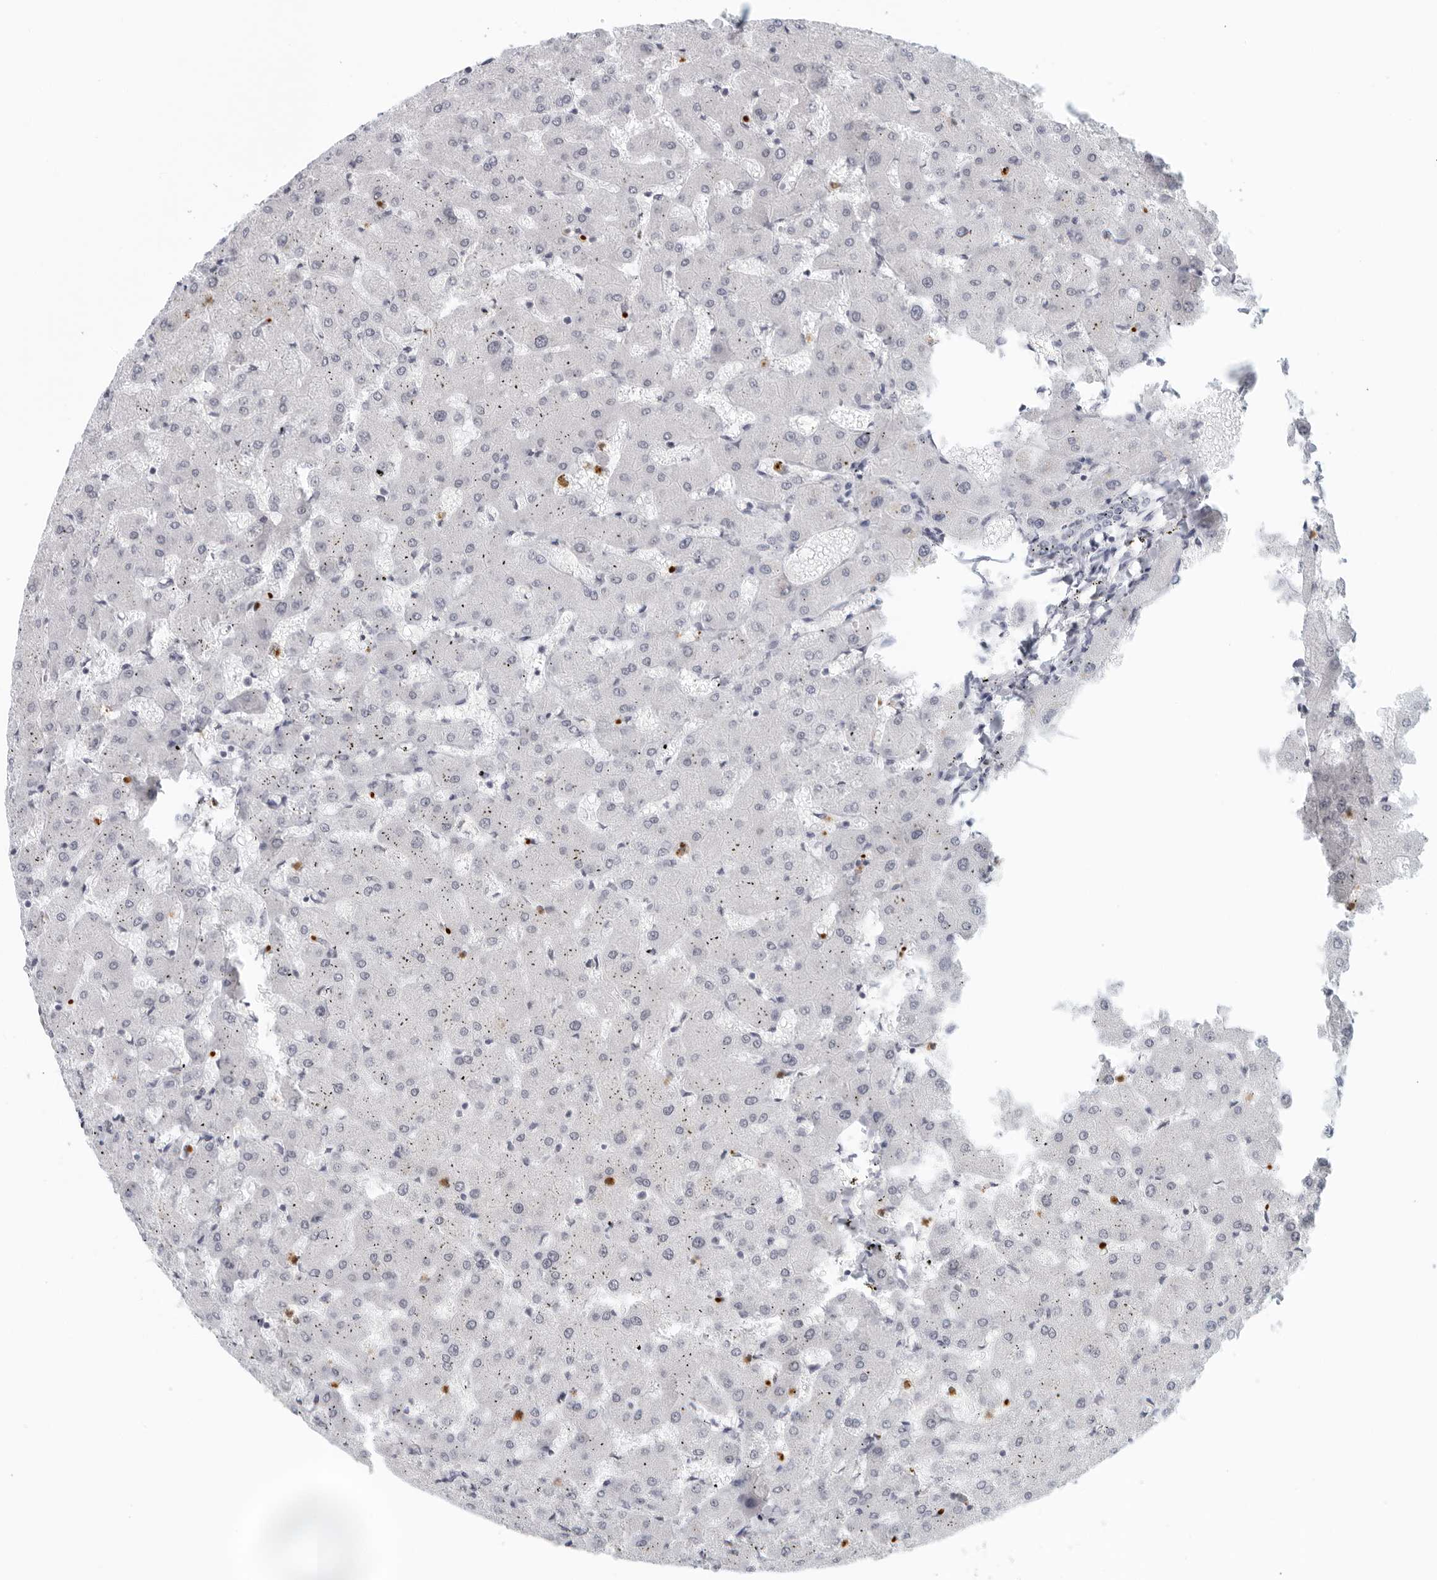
{"staining": {"intensity": "negative", "quantity": "none", "location": "none"}, "tissue": "liver", "cell_type": "Cholangiocytes", "image_type": "normal", "snomed": [{"axis": "morphology", "description": "Normal tissue, NOS"}, {"axis": "topography", "description": "Liver"}], "caption": "High power microscopy histopathology image of an immunohistochemistry micrograph of normal liver, revealing no significant expression in cholangiocytes.", "gene": "KLK7", "patient": {"sex": "female", "age": 63}}